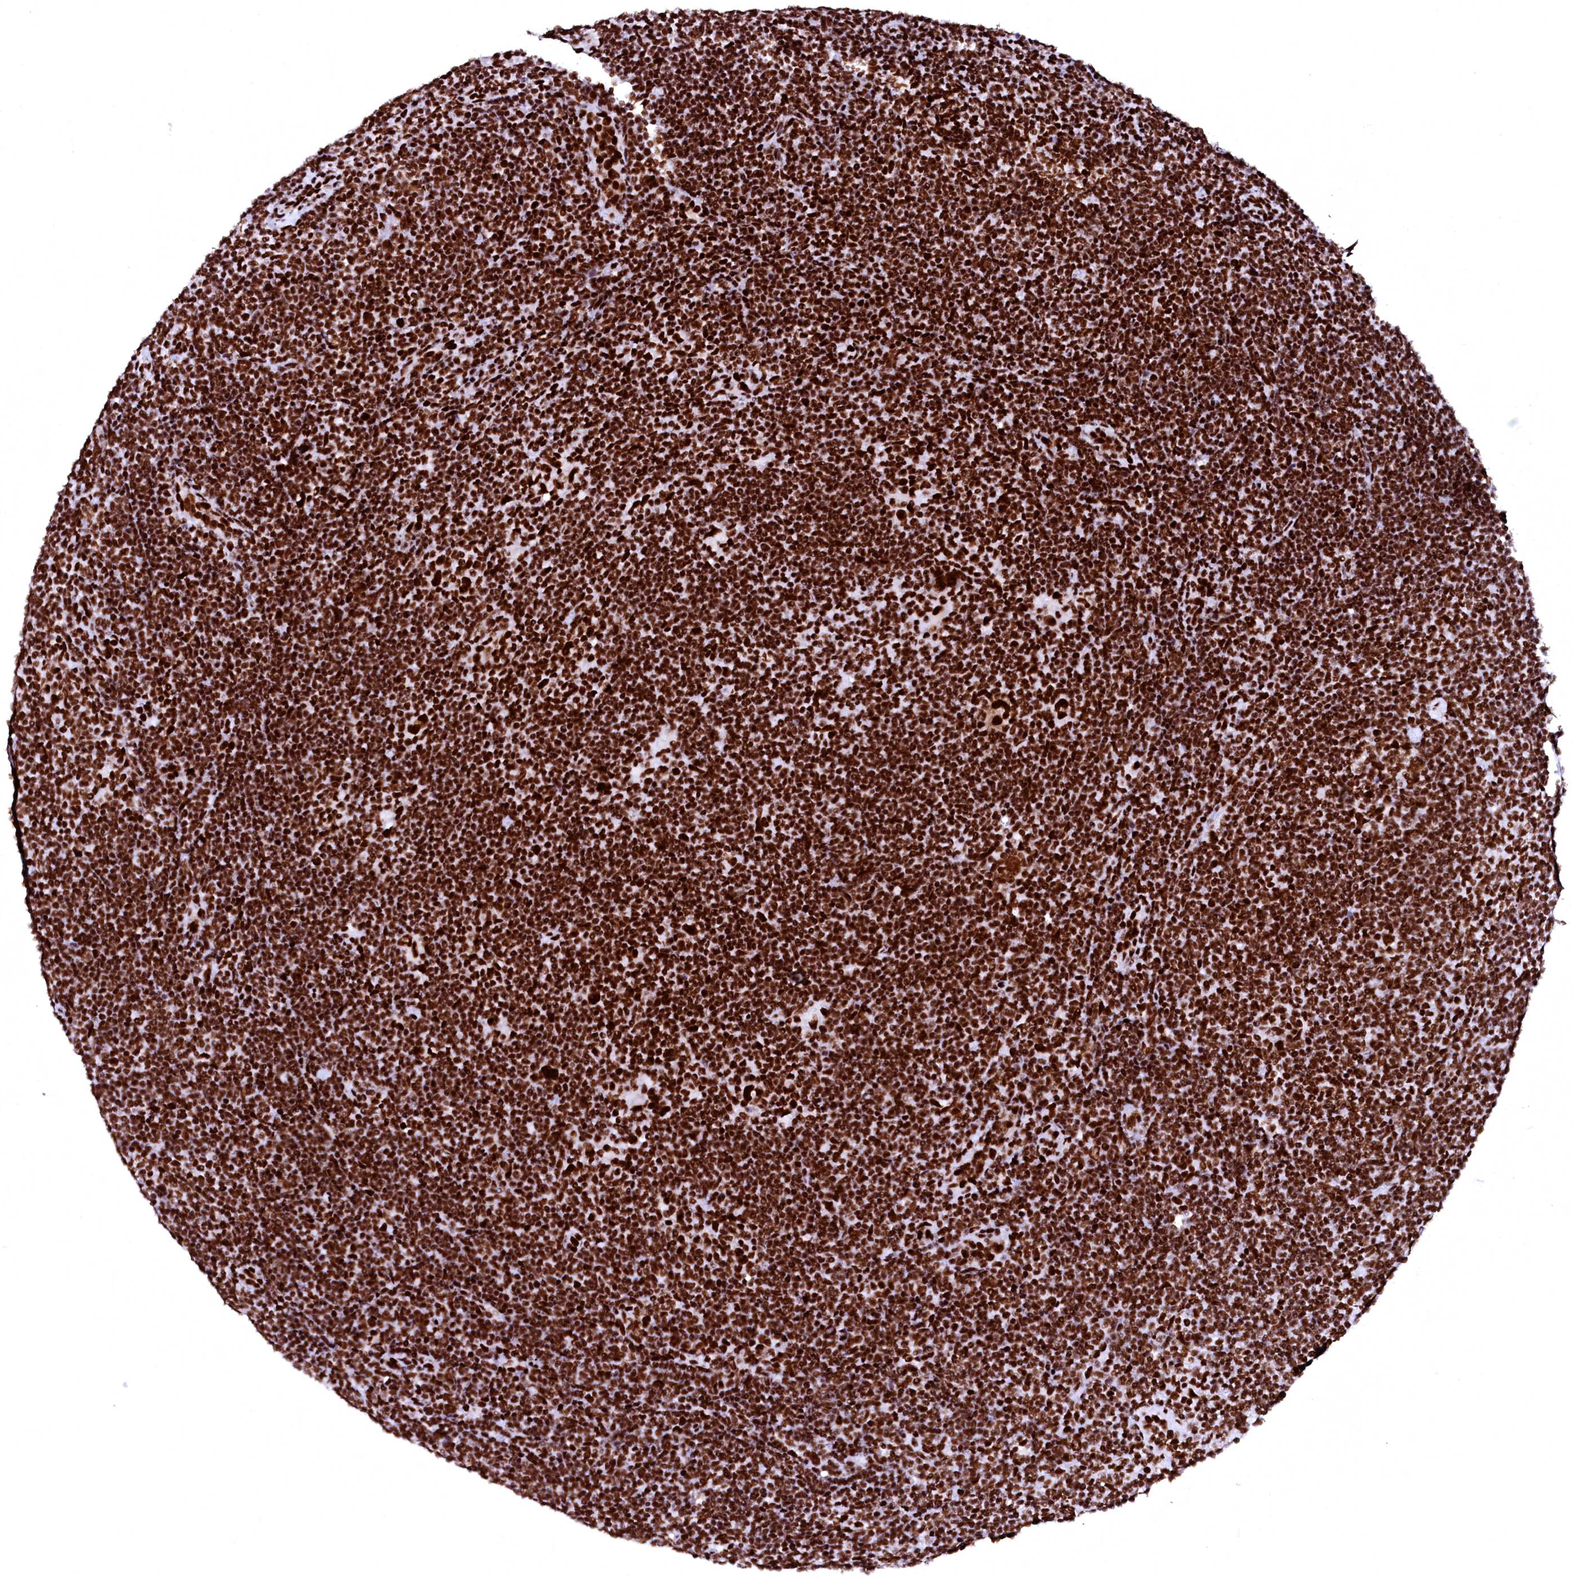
{"staining": {"intensity": "strong", "quantity": ">75%", "location": "nuclear"}, "tissue": "lymphoma", "cell_type": "Tumor cells", "image_type": "cancer", "snomed": [{"axis": "morphology", "description": "Hodgkin's disease, NOS"}, {"axis": "topography", "description": "Lymph node"}], "caption": "High-magnification brightfield microscopy of Hodgkin's disease stained with DAB (brown) and counterstained with hematoxylin (blue). tumor cells exhibit strong nuclear staining is present in about>75% of cells.", "gene": "CPSF6", "patient": {"sex": "female", "age": 57}}